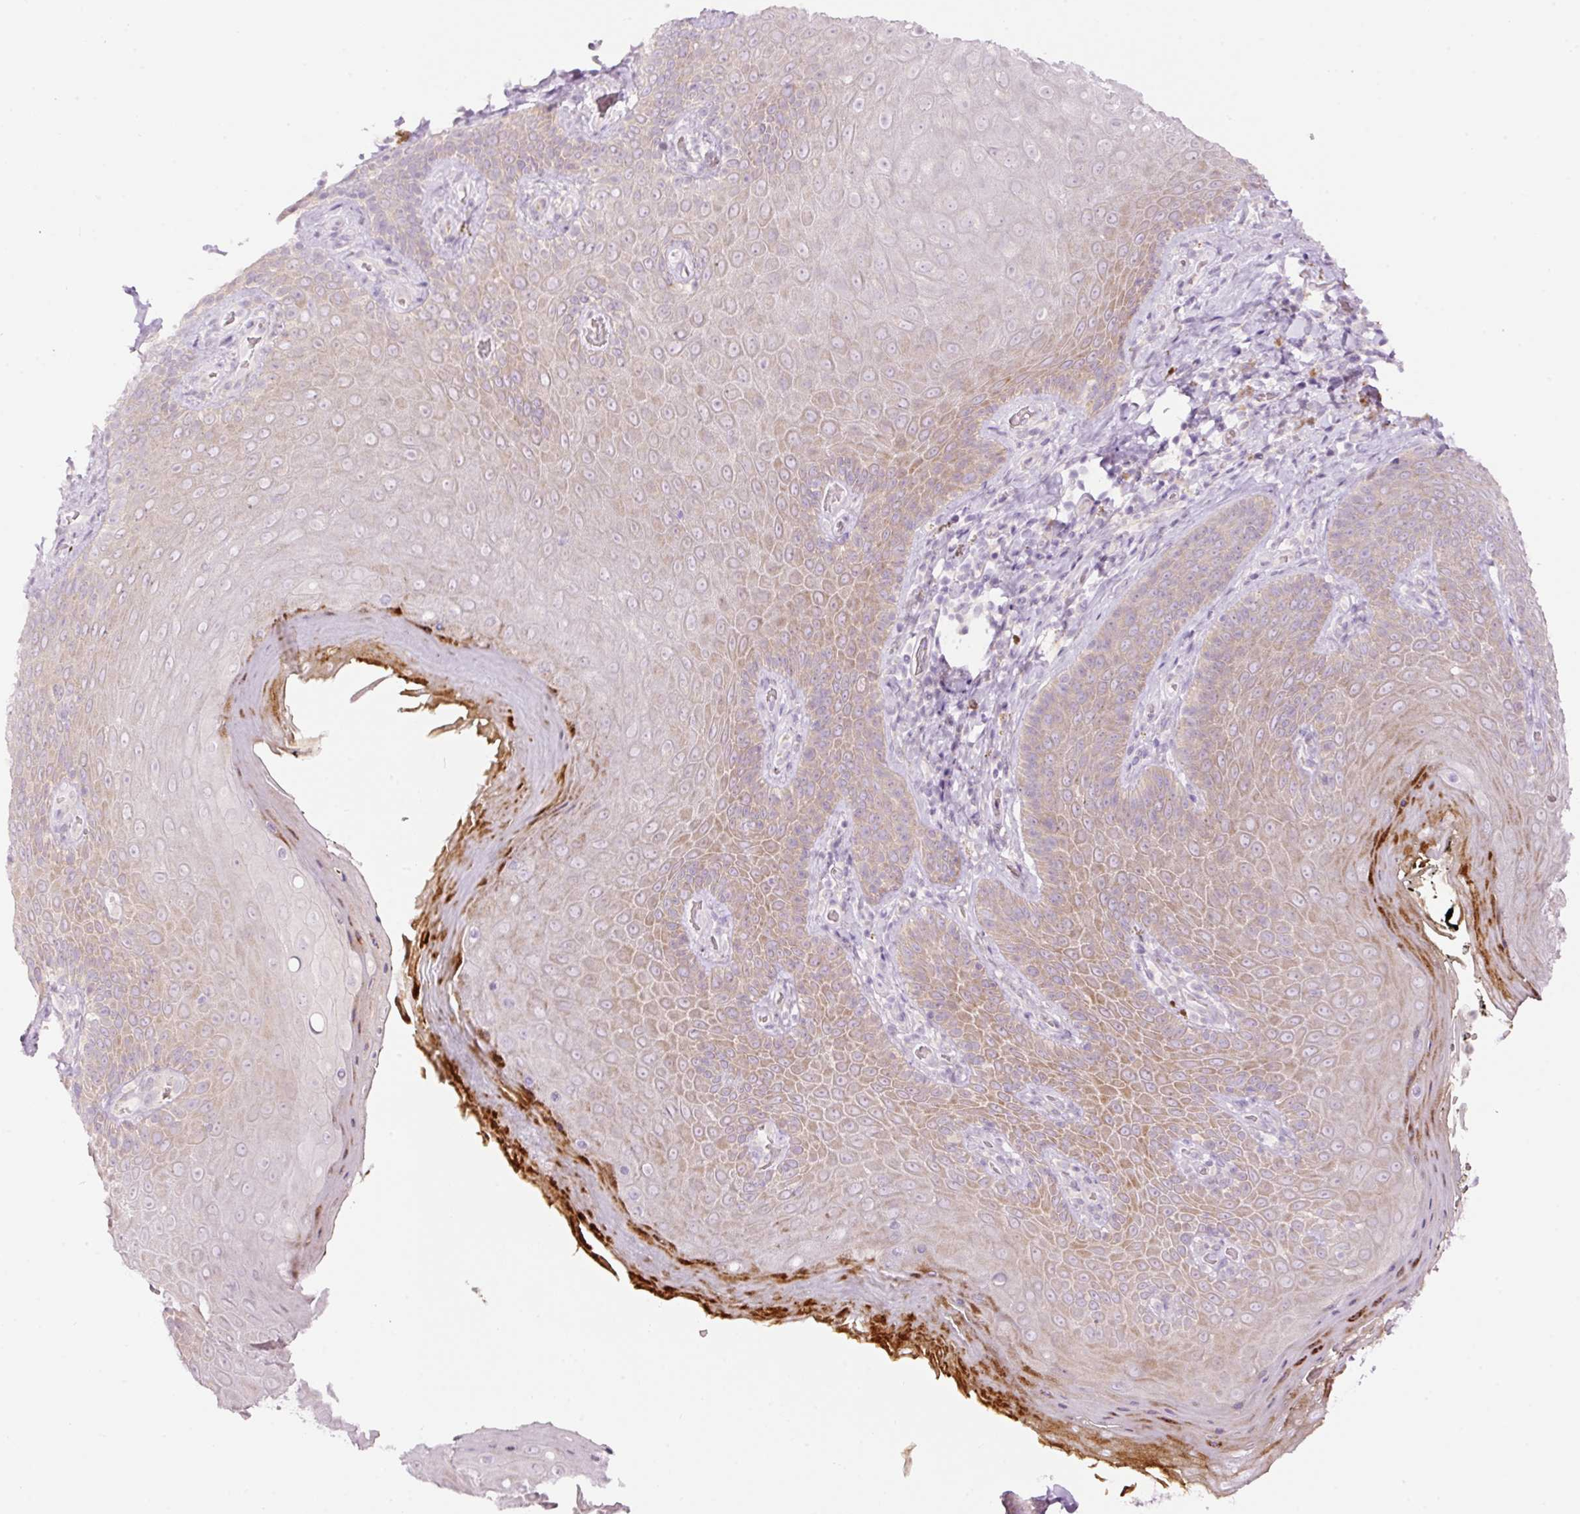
{"staining": {"intensity": "strong", "quantity": "<25%", "location": "cytoplasmic/membranous"}, "tissue": "skin", "cell_type": "Epidermal cells", "image_type": "normal", "snomed": [{"axis": "morphology", "description": "Normal tissue, NOS"}, {"axis": "topography", "description": "Anal"}, {"axis": "topography", "description": "Peripheral nerve tissue"}], "caption": "Strong cytoplasmic/membranous protein positivity is appreciated in approximately <25% of epidermal cells in skin.", "gene": "RSPO2", "patient": {"sex": "male", "age": 53}}